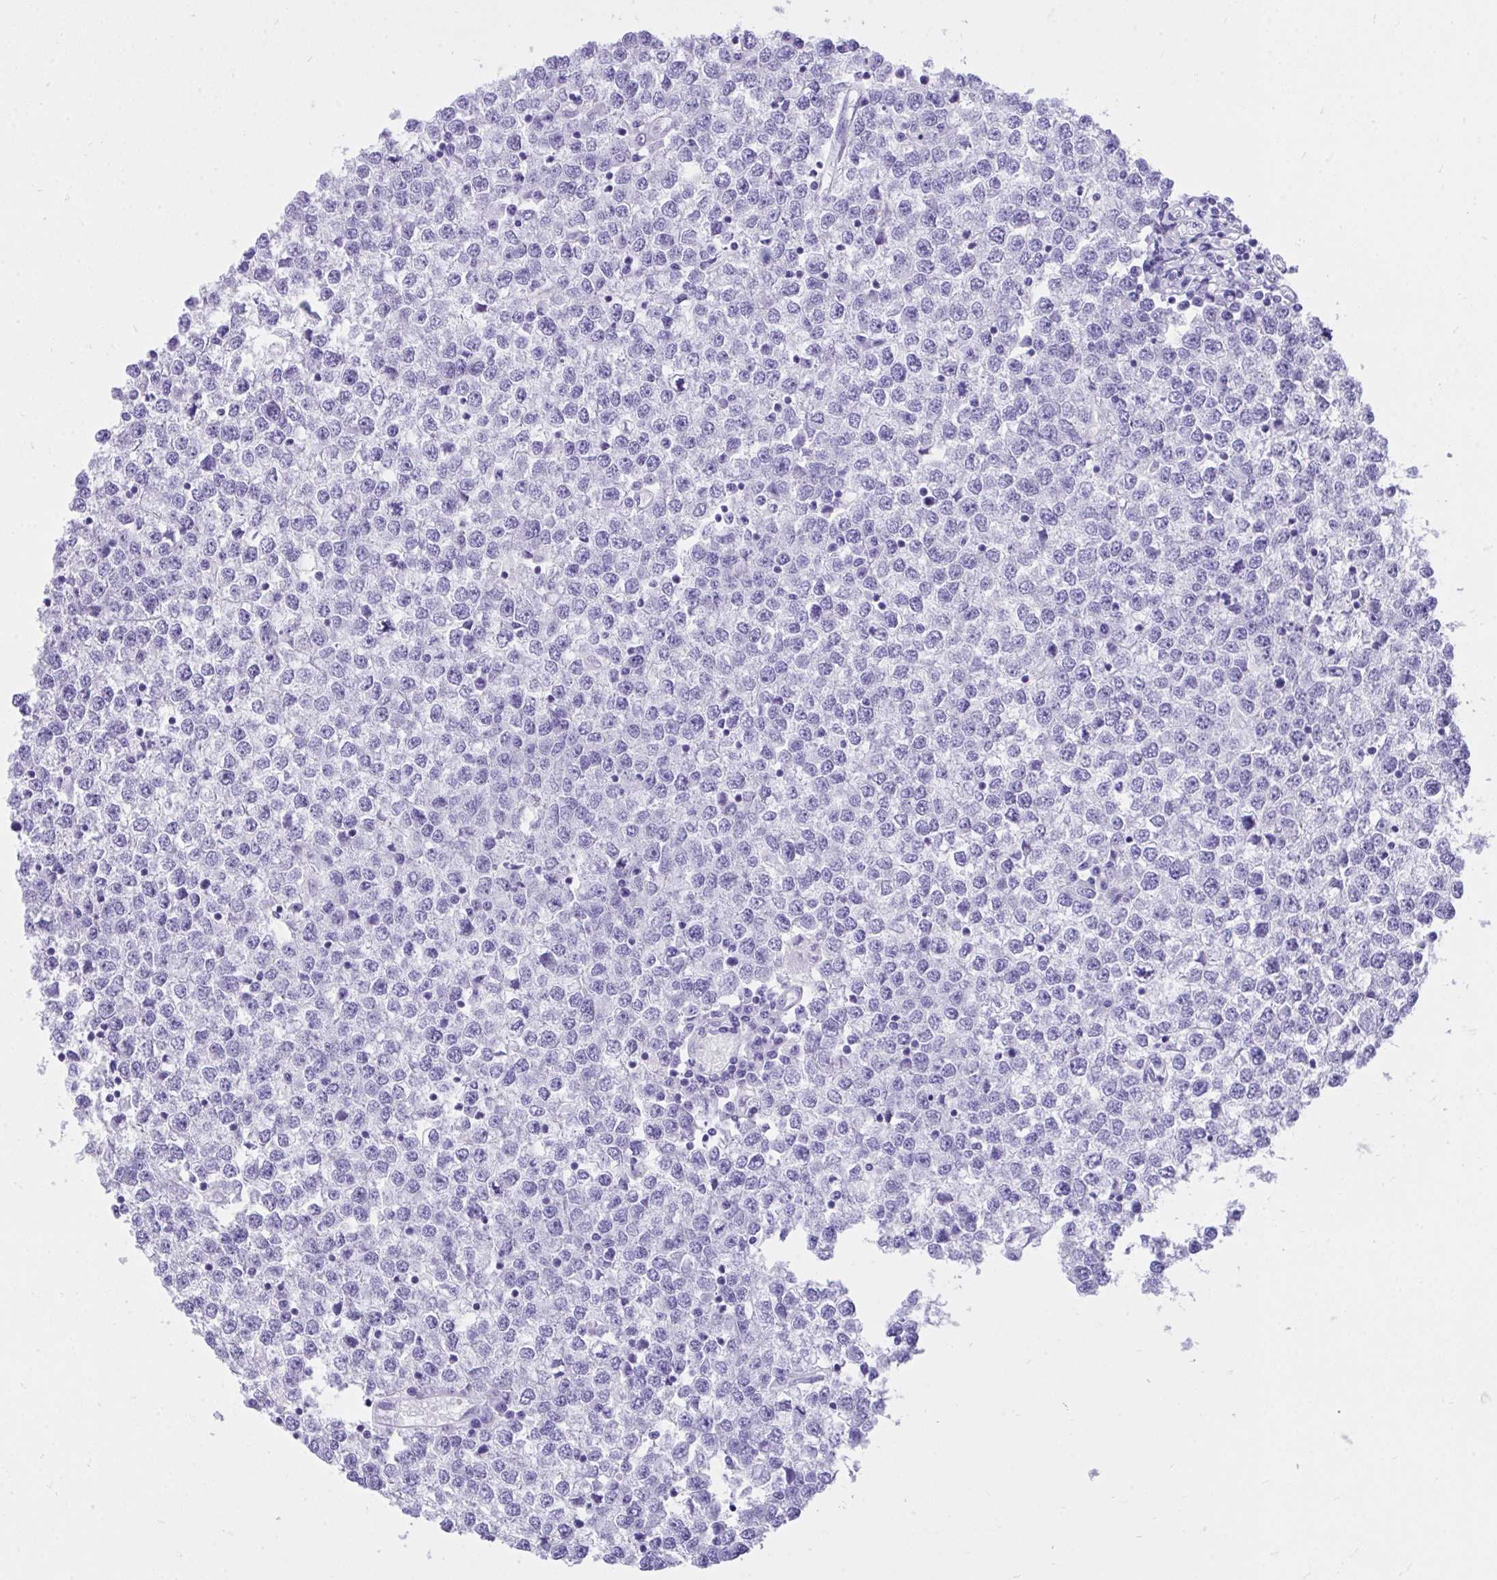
{"staining": {"intensity": "negative", "quantity": "none", "location": "none"}, "tissue": "testis cancer", "cell_type": "Tumor cells", "image_type": "cancer", "snomed": [{"axis": "morphology", "description": "Seminoma, NOS"}, {"axis": "topography", "description": "Testis"}], "caption": "Immunohistochemical staining of testis cancer shows no significant staining in tumor cells.", "gene": "KCNN4", "patient": {"sex": "male", "age": 65}}